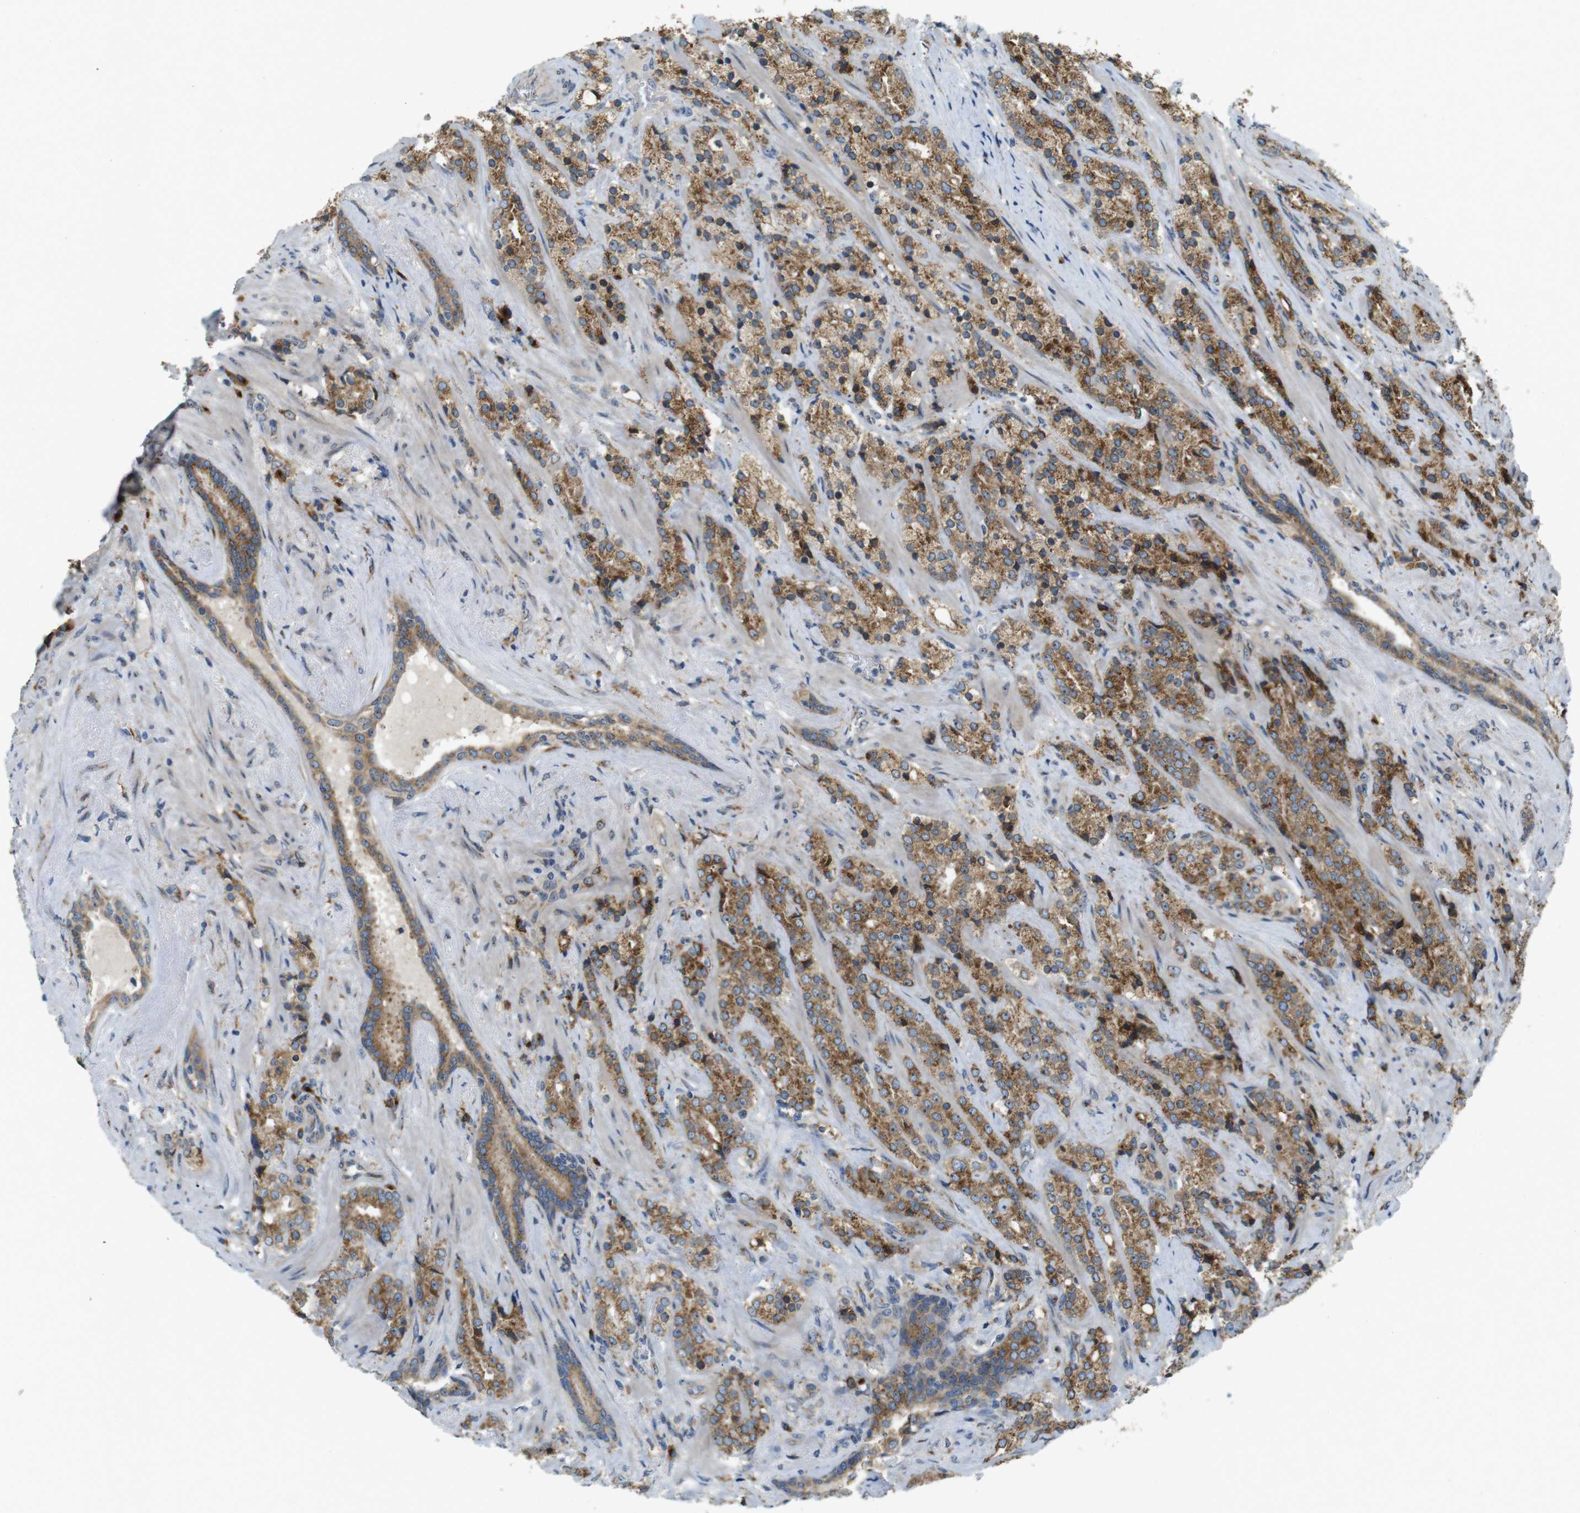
{"staining": {"intensity": "moderate", "quantity": ">75%", "location": "cytoplasmic/membranous"}, "tissue": "prostate cancer", "cell_type": "Tumor cells", "image_type": "cancer", "snomed": [{"axis": "morphology", "description": "Adenocarcinoma, High grade"}, {"axis": "topography", "description": "Prostate"}], "caption": "IHC image of neoplastic tissue: prostate cancer stained using immunohistochemistry (IHC) exhibits medium levels of moderate protein expression localized specifically in the cytoplasmic/membranous of tumor cells, appearing as a cytoplasmic/membranous brown color.", "gene": "TMEM143", "patient": {"sex": "male", "age": 71}}